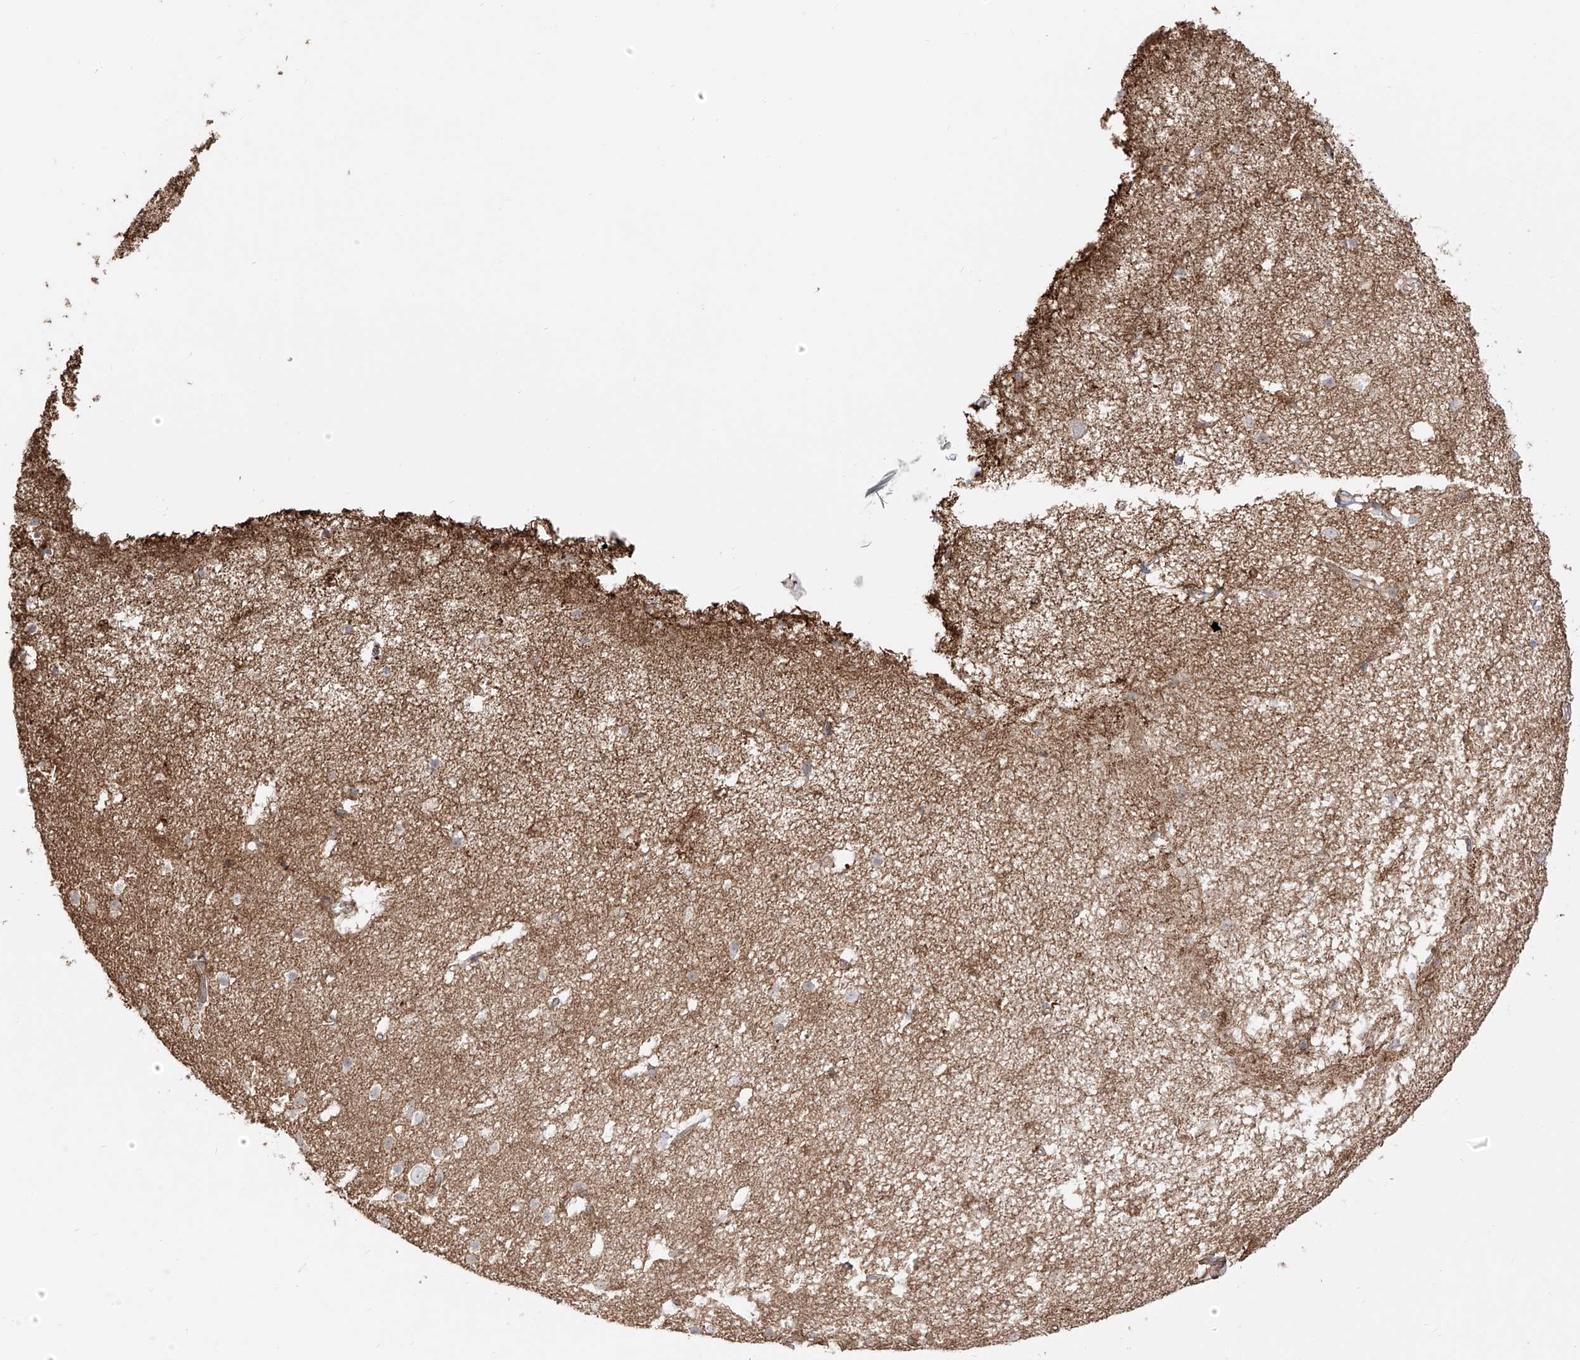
{"staining": {"intensity": "moderate", "quantity": ">75%", "location": "cytoplasmic/membranous"}, "tissue": "cerebral cortex", "cell_type": "Endothelial cells", "image_type": "normal", "snomed": [{"axis": "morphology", "description": "Normal tissue, NOS"}, {"axis": "topography", "description": "Cerebral cortex"}], "caption": "Moderate cytoplasmic/membranous protein positivity is identified in approximately >75% of endothelial cells in cerebral cortex. Nuclei are stained in blue.", "gene": "ZNF180", "patient": {"sex": "male", "age": 54}}